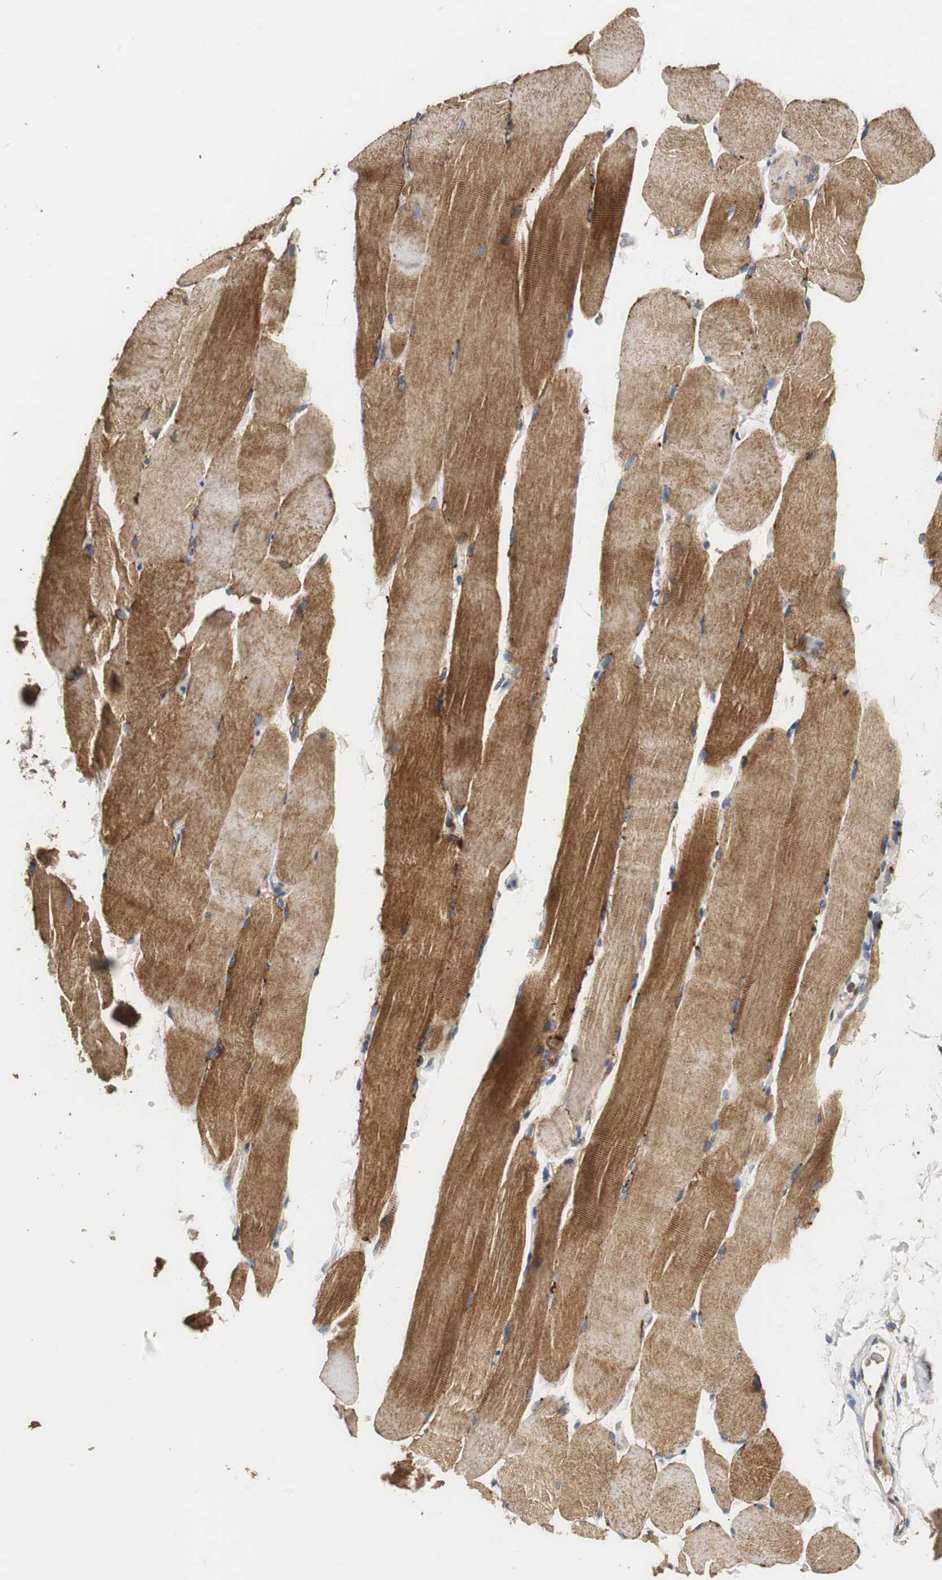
{"staining": {"intensity": "moderate", "quantity": ">75%", "location": "cytoplasmic/membranous"}, "tissue": "skeletal muscle", "cell_type": "Myocytes", "image_type": "normal", "snomed": [{"axis": "morphology", "description": "Normal tissue, NOS"}, {"axis": "topography", "description": "Skeletal muscle"}, {"axis": "topography", "description": "Parathyroid gland"}], "caption": "An immunohistochemistry image of normal tissue is shown. Protein staining in brown labels moderate cytoplasmic/membranous positivity in skeletal muscle within myocytes.", "gene": "NNT", "patient": {"sex": "female", "age": 37}}